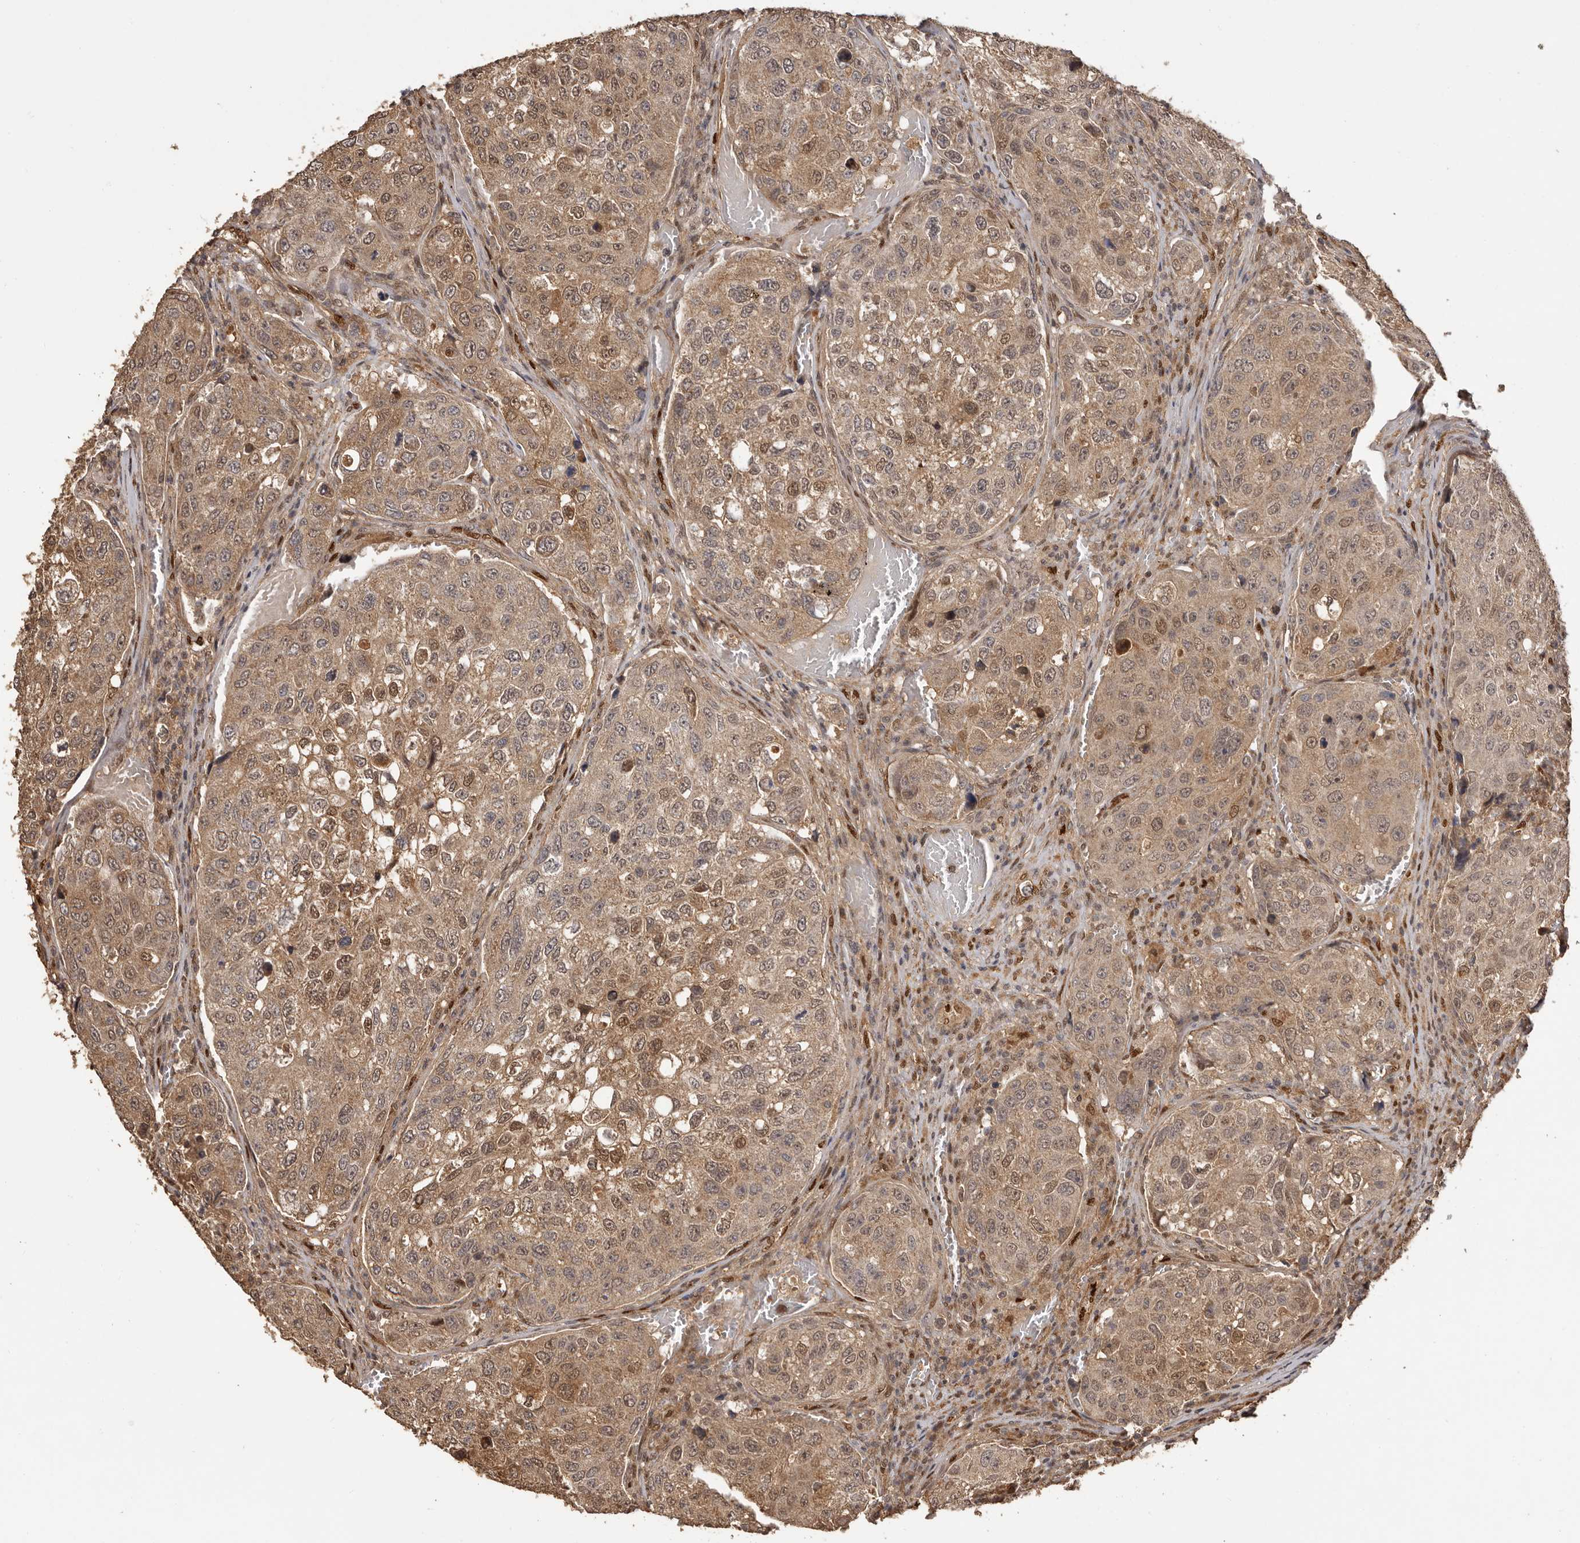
{"staining": {"intensity": "moderate", "quantity": ">75%", "location": "cytoplasmic/membranous,nuclear"}, "tissue": "urothelial cancer", "cell_type": "Tumor cells", "image_type": "cancer", "snomed": [{"axis": "morphology", "description": "Urothelial carcinoma, High grade"}, {"axis": "topography", "description": "Lymph node"}, {"axis": "topography", "description": "Urinary bladder"}], "caption": "Immunohistochemical staining of human urothelial cancer displays moderate cytoplasmic/membranous and nuclear protein positivity in about >75% of tumor cells.", "gene": "UBR2", "patient": {"sex": "male", "age": 51}}